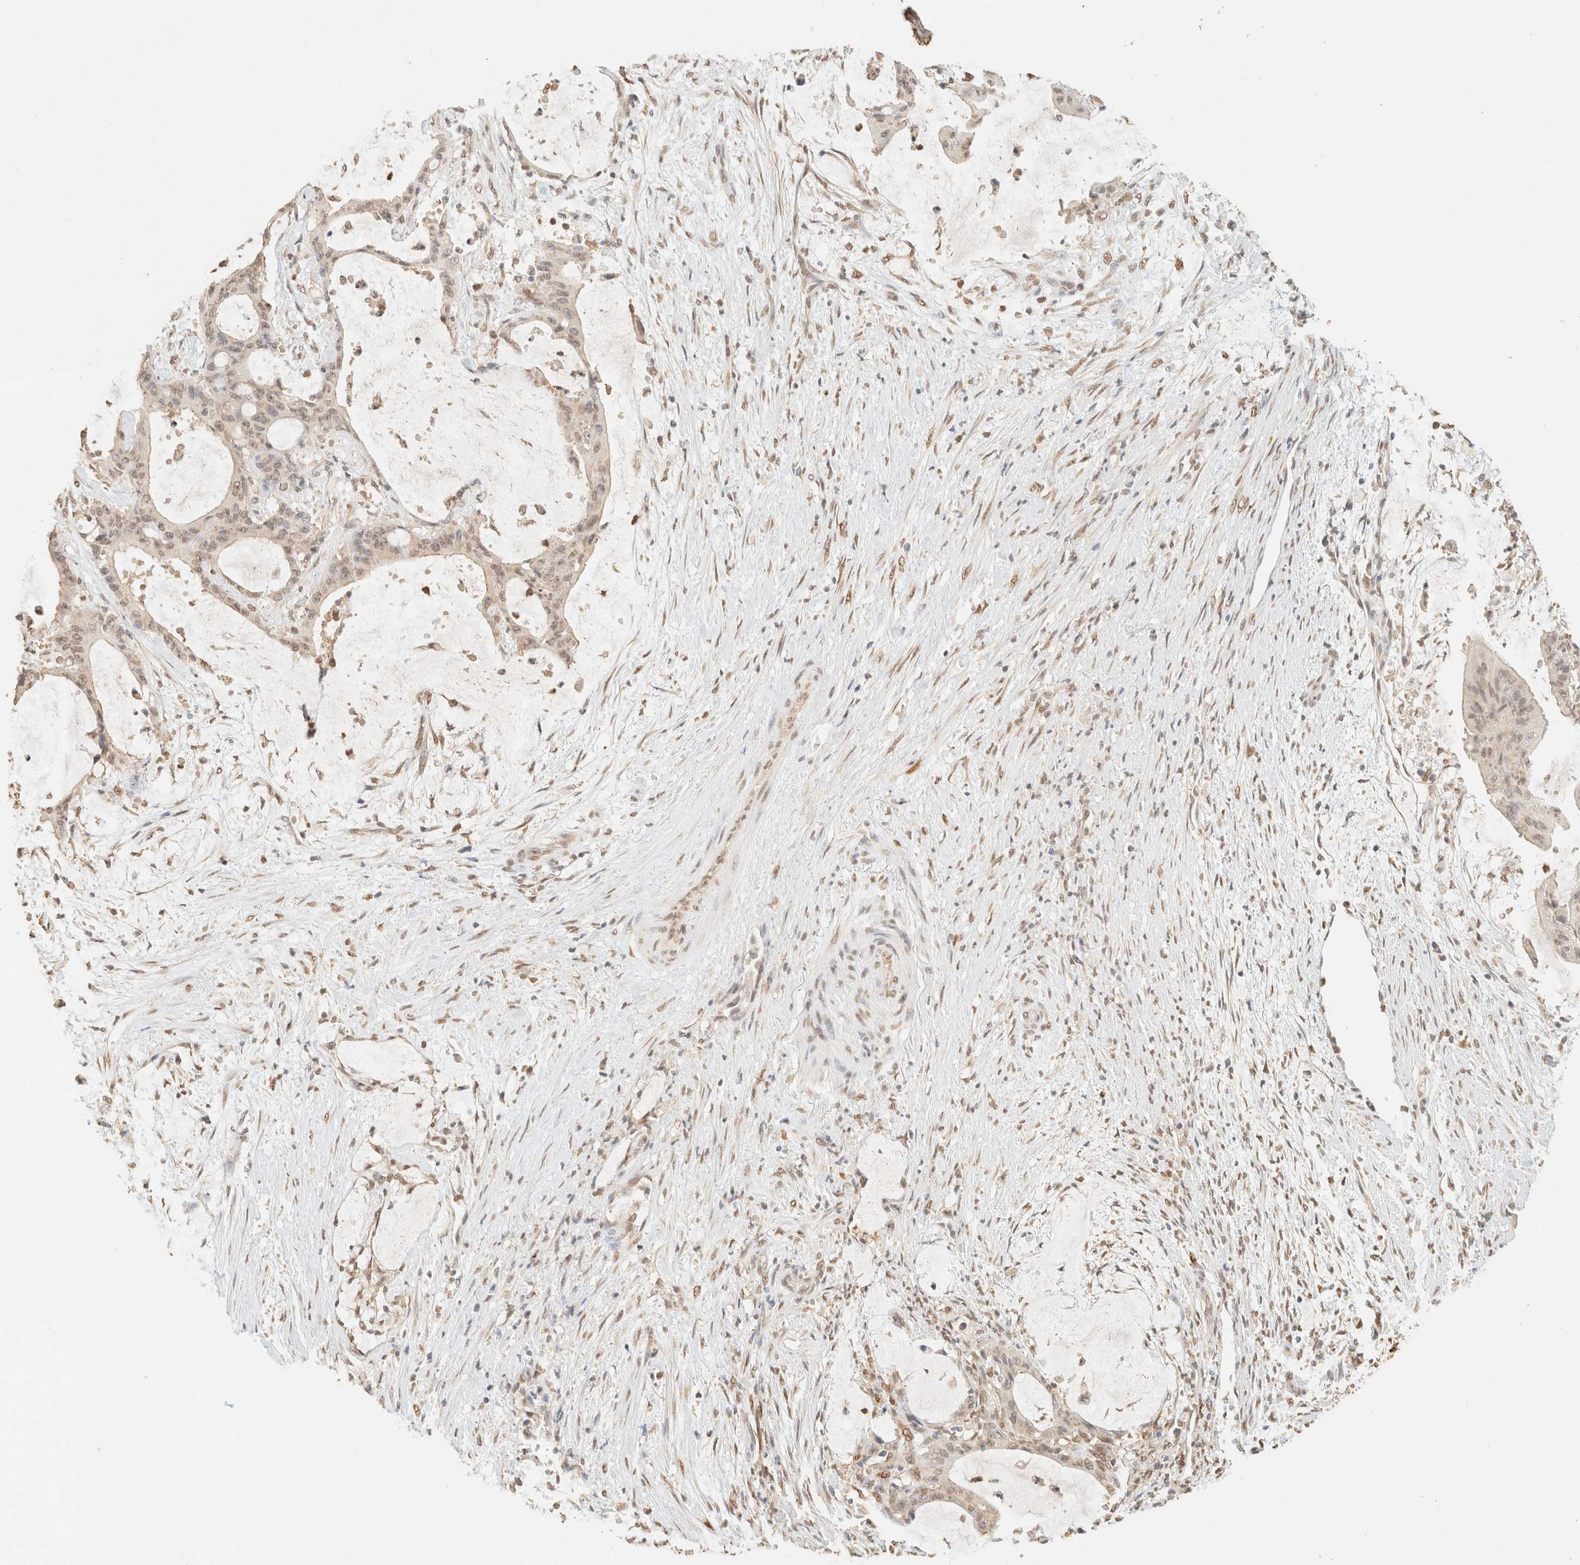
{"staining": {"intensity": "weak", "quantity": "<25%", "location": "nuclear"}, "tissue": "liver cancer", "cell_type": "Tumor cells", "image_type": "cancer", "snomed": [{"axis": "morphology", "description": "Cholangiocarcinoma"}, {"axis": "topography", "description": "Liver"}], "caption": "Immunohistochemical staining of human liver cancer shows no significant staining in tumor cells.", "gene": "S100A13", "patient": {"sex": "female", "age": 73}}